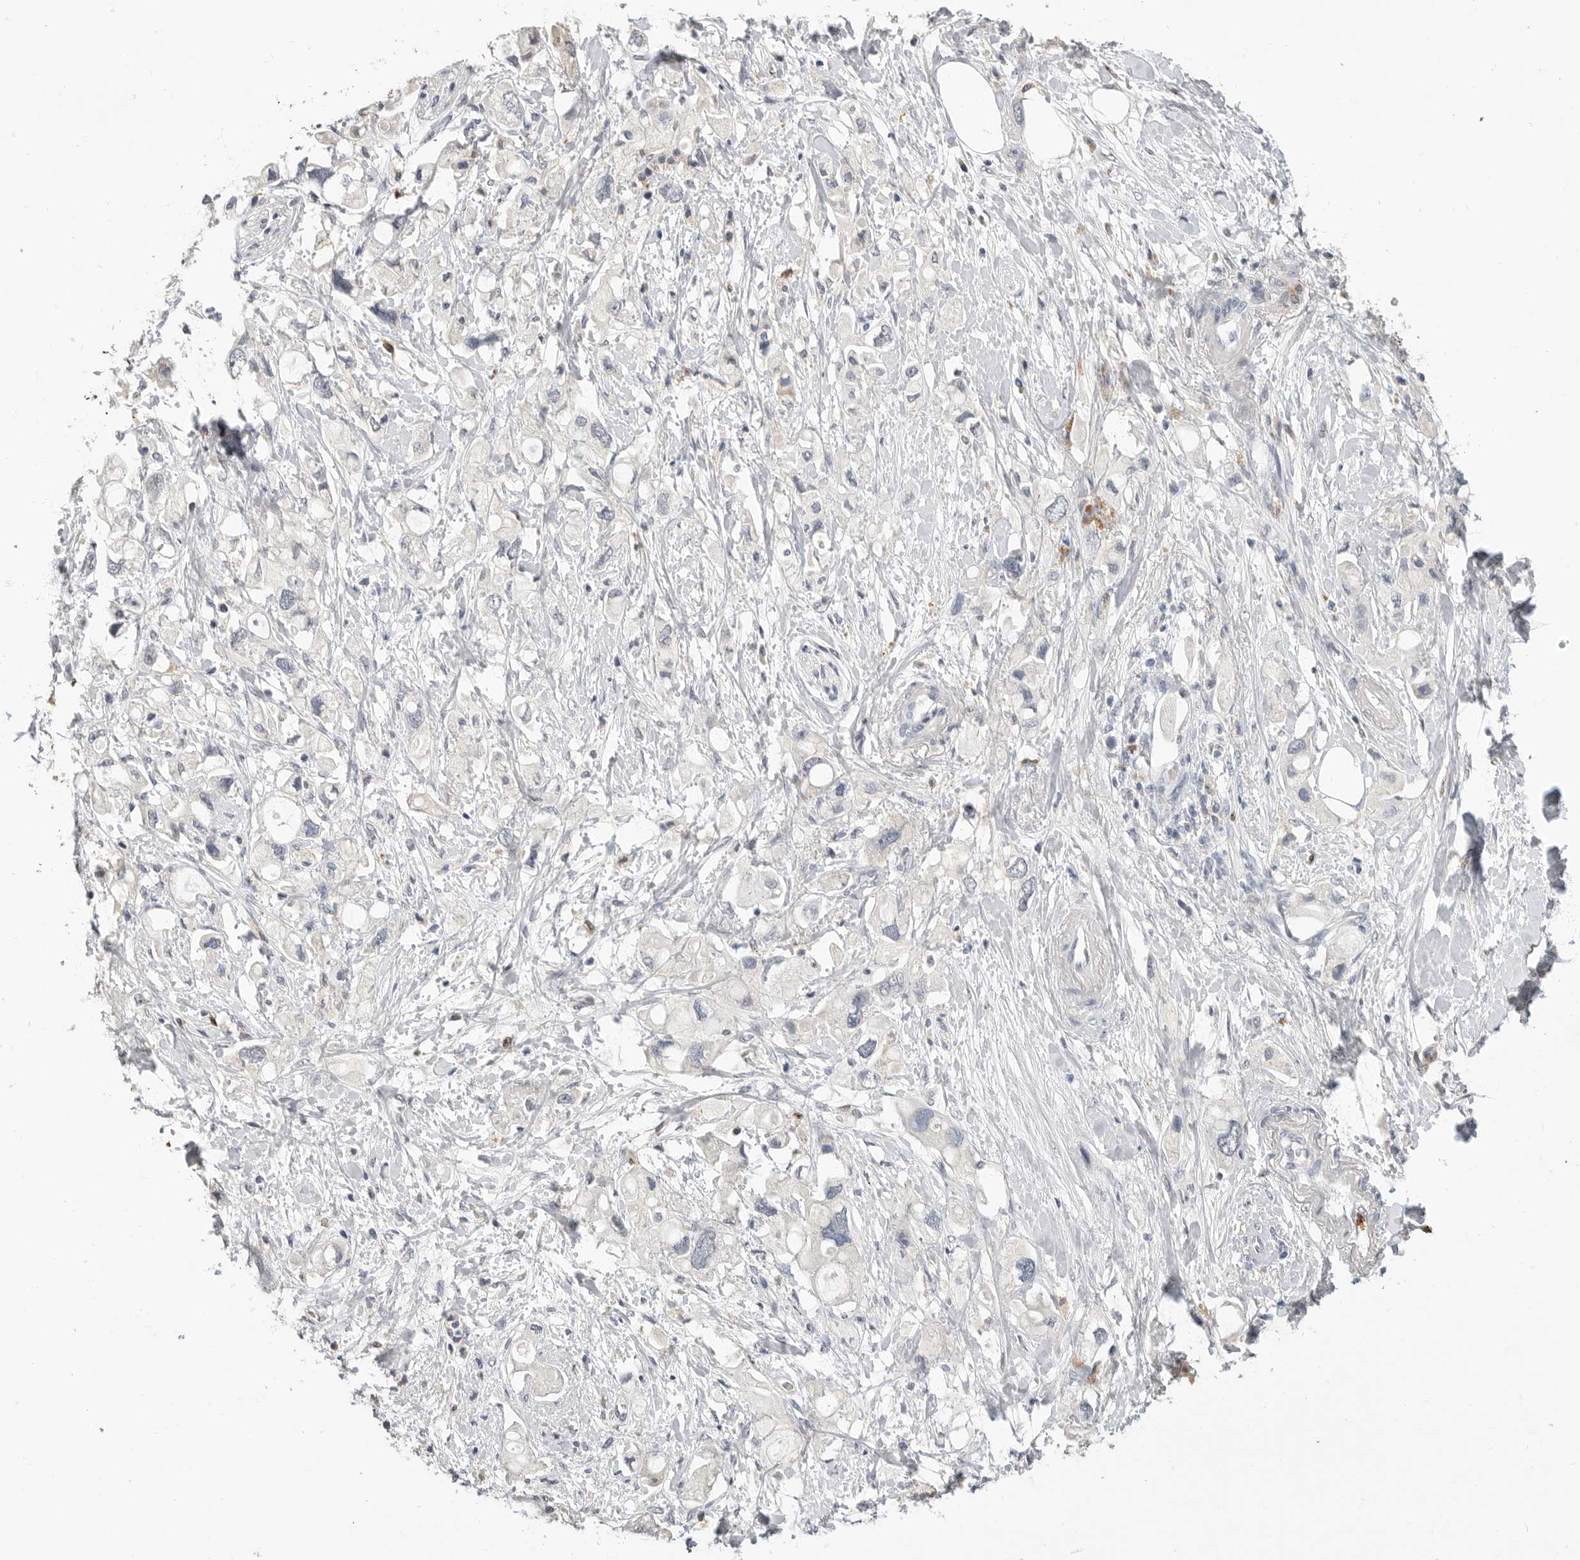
{"staining": {"intensity": "negative", "quantity": "none", "location": "none"}, "tissue": "pancreatic cancer", "cell_type": "Tumor cells", "image_type": "cancer", "snomed": [{"axis": "morphology", "description": "Adenocarcinoma, NOS"}, {"axis": "topography", "description": "Pancreas"}], "caption": "Tumor cells are negative for brown protein staining in pancreatic cancer (adenocarcinoma).", "gene": "LTBR", "patient": {"sex": "female", "age": 56}}